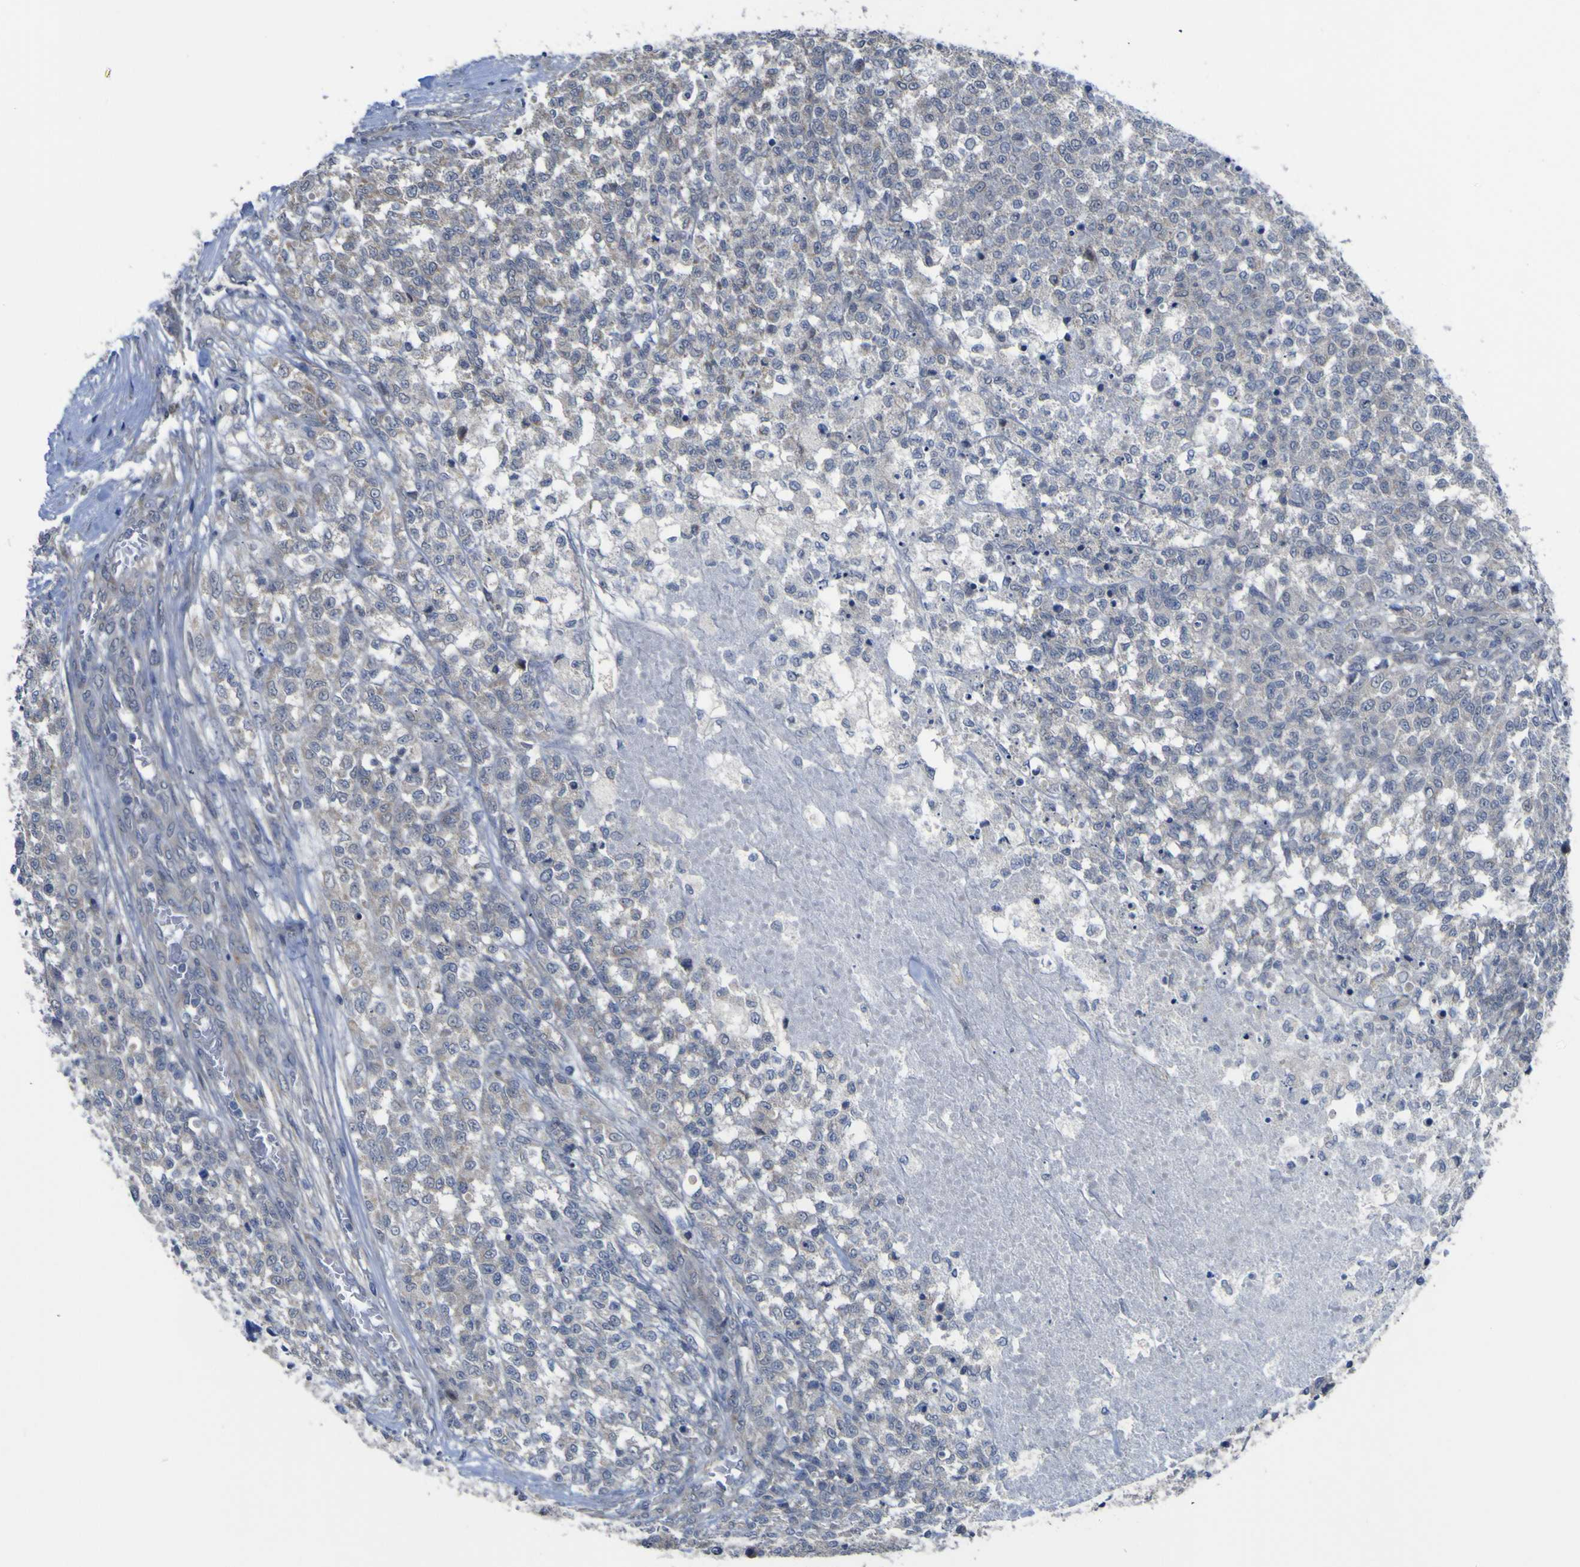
{"staining": {"intensity": "negative", "quantity": "none", "location": "none"}, "tissue": "testis cancer", "cell_type": "Tumor cells", "image_type": "cancer", "snomed": [{"axis": "morphology", "description": "Seminoma, NOS"}, {"axis": "topography", "description": "Testis"}], "caption": "The photomicrograph shows no significant positivity in tumor cells of testis cancer.", "gene": "TNFRSF11A", "patient": {"sex": "male", "age": 59}}